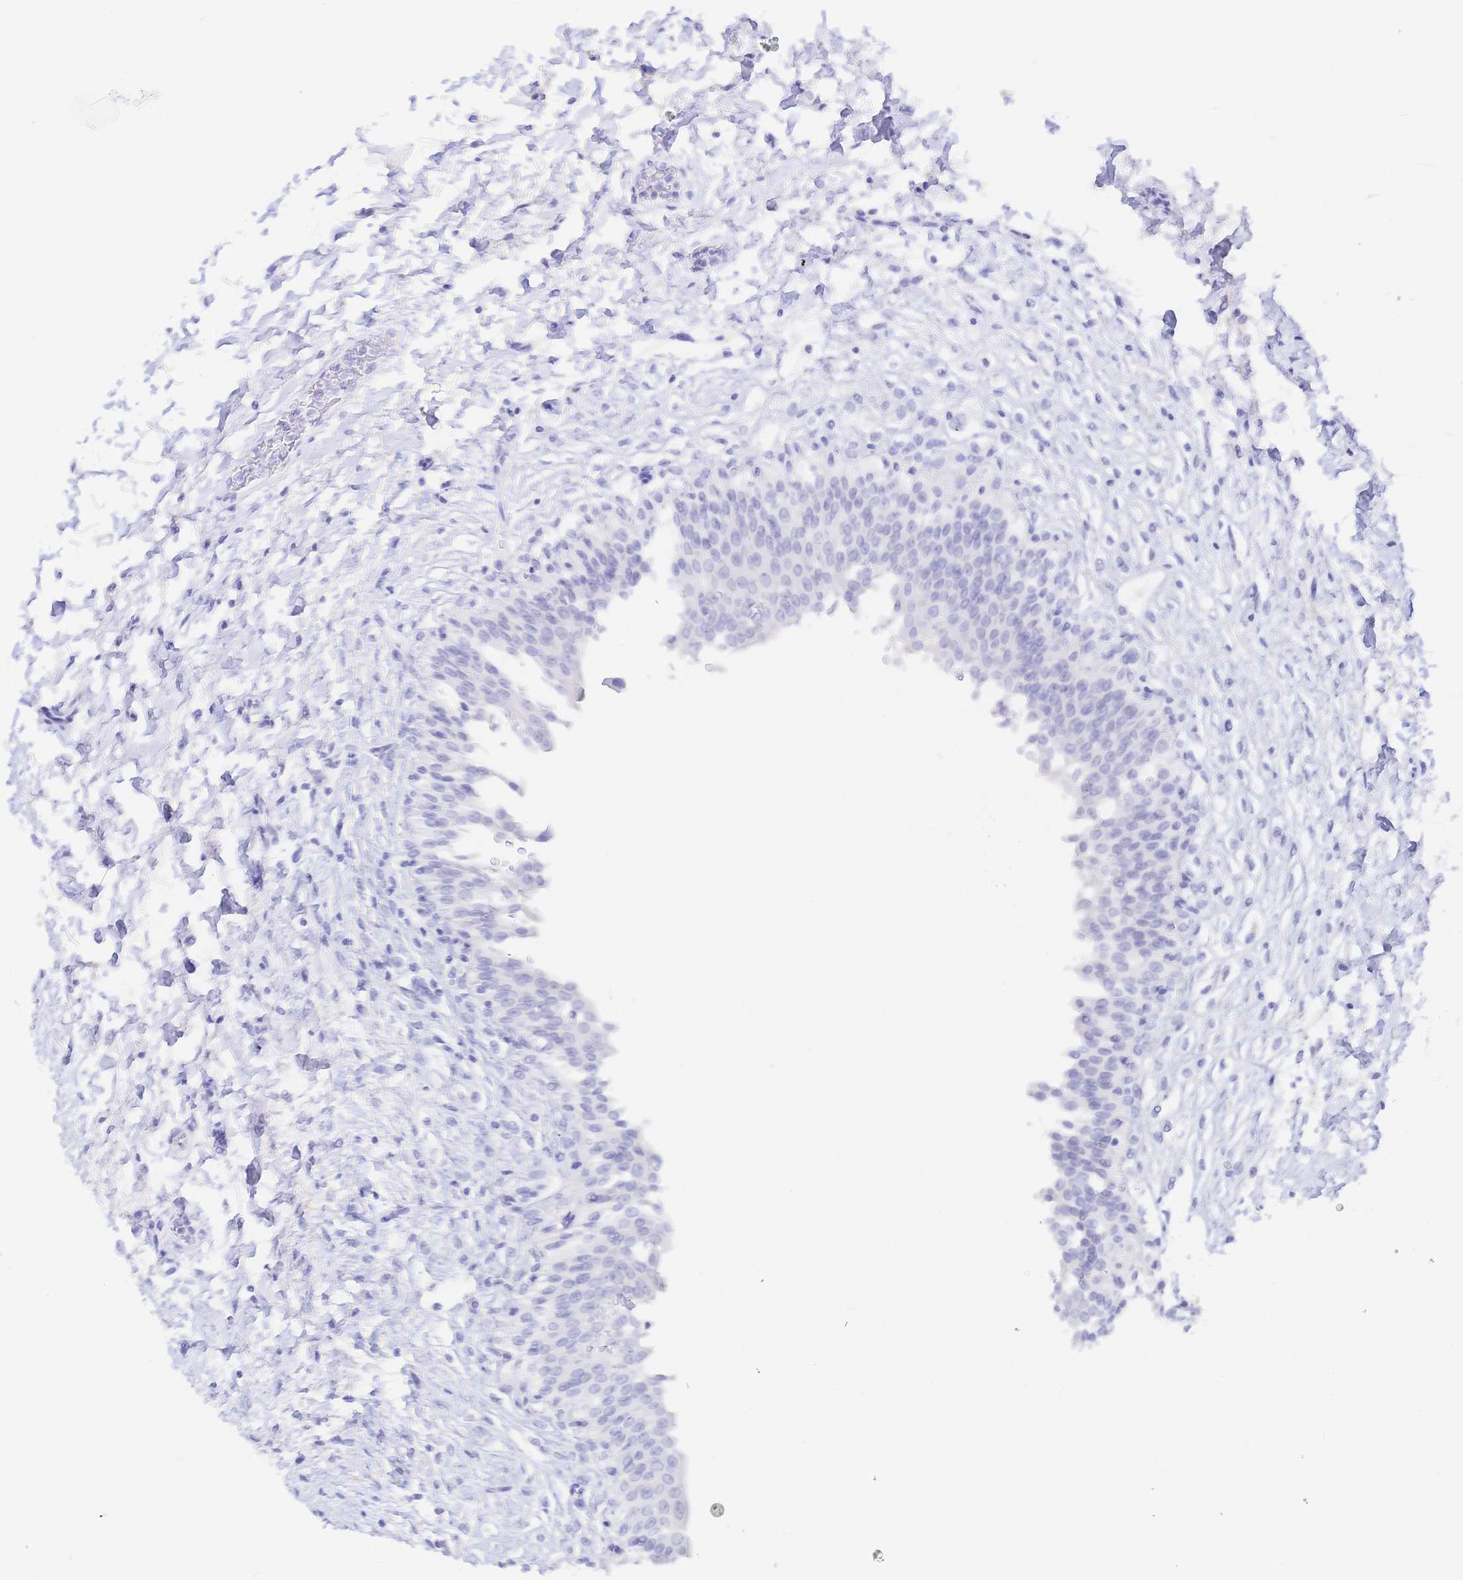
{"staining": {"intensity": "negative", "quantity": "none", "location": "none"}, "tissue": "urinary bladder", "cell_type": "Urothelial cells", "image_type": "normal", "snomed": [{"axis": "morphology", "description": "Normal tissue, NOS"}, {"axis": "topography", "description": "Urinary bladder"}], "caption": "IHC of unremarkable human urinary bladder demonstrates no positivity in urothelial cells.", "gene": "KCNH6", "patient": {"sex": "male", "age": 37}}